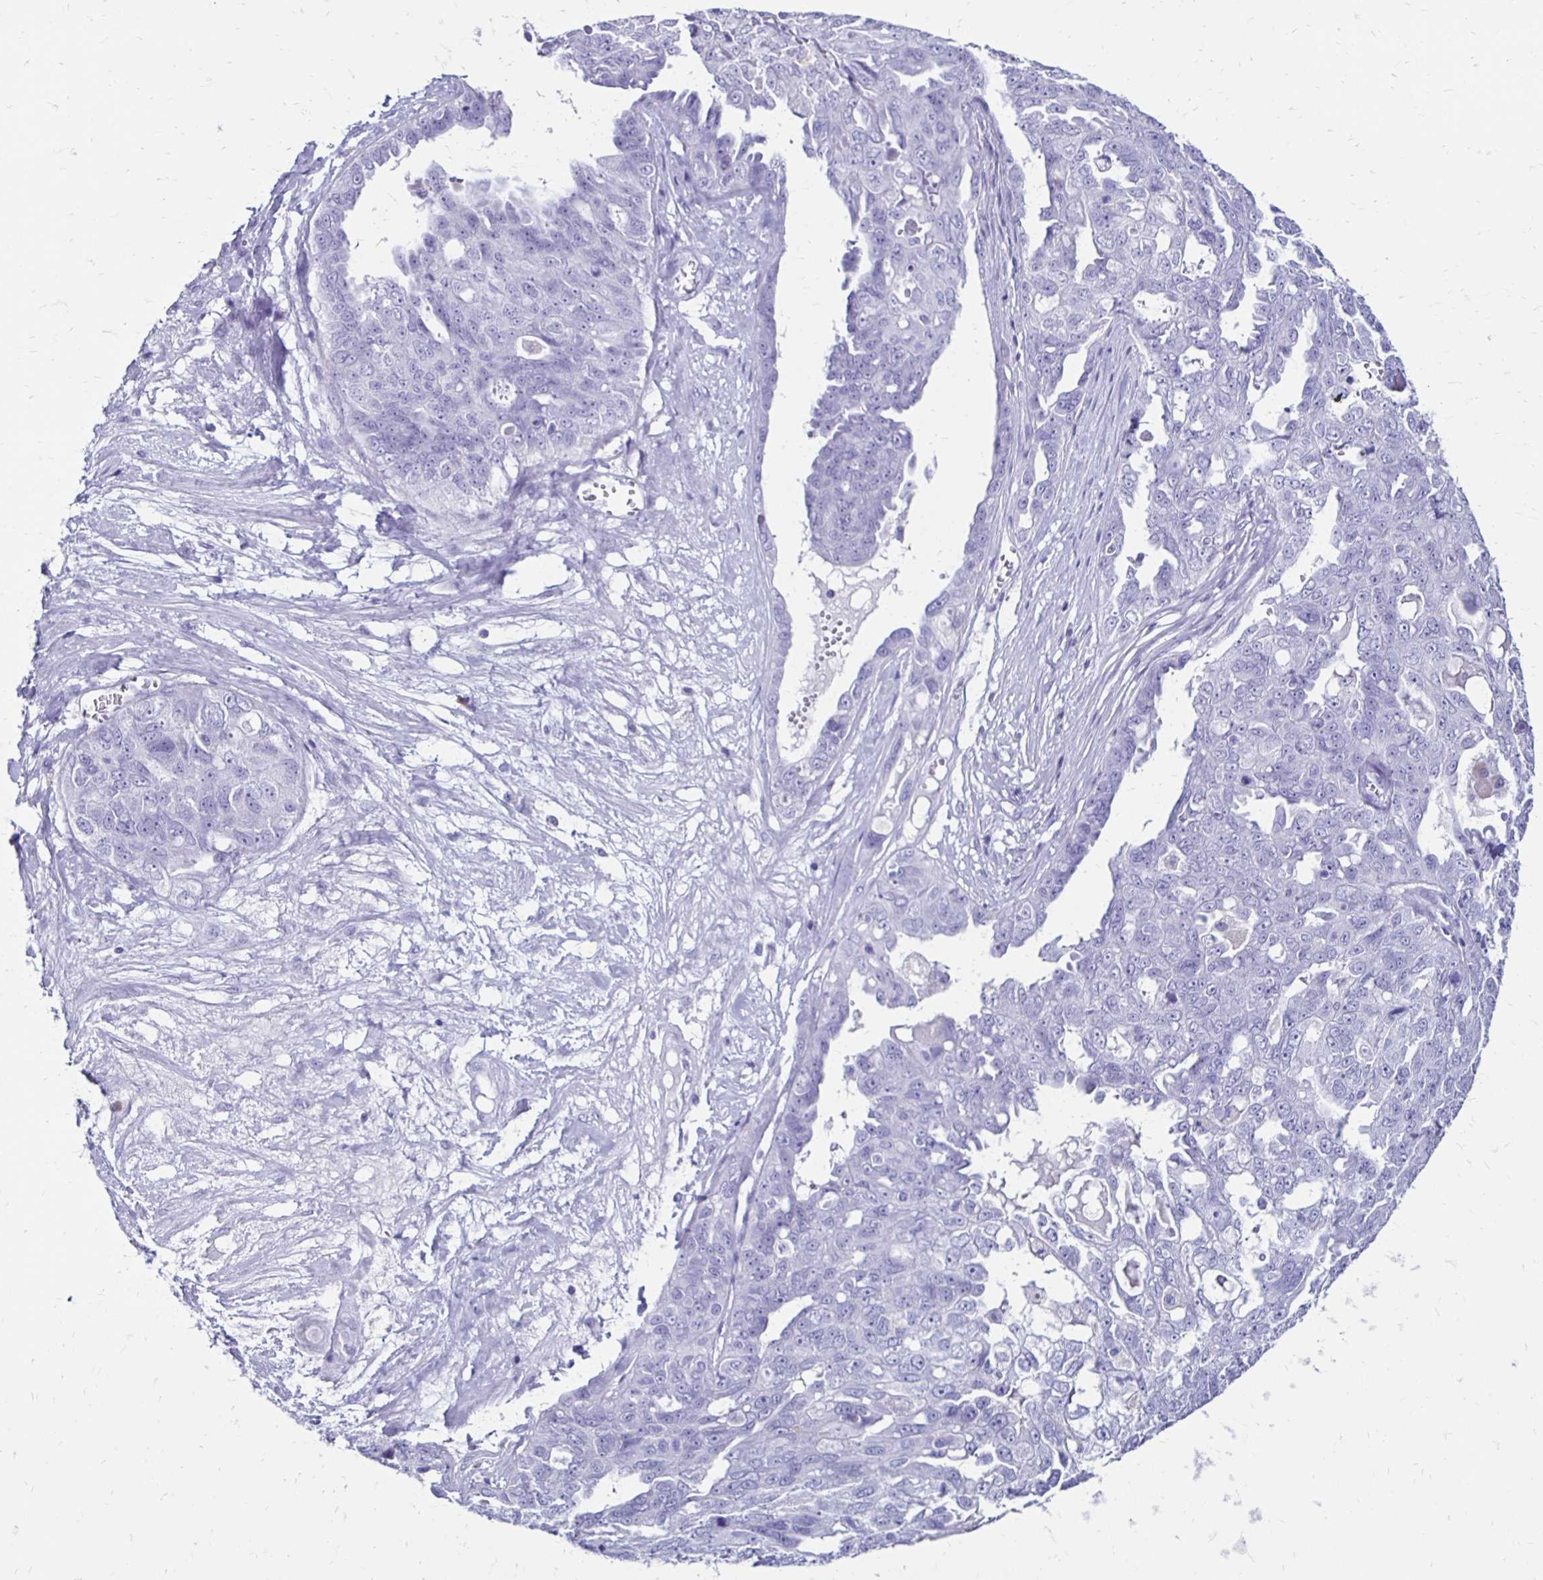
{"staining": {"intensity": "negative", "quantity": "none", "location": "none"}, "tissue": "ovarian cancer", "cell_type": "Tumor cells", "image_type": "cancer", "snomed": [{"axis": "morphology", "description": "Carcinoma, endometroid"}, {"axis": "topography", "description": "Ovary"}], "caption": "Ovarian cancer was stained to show a protein in brown. There is no significant staining in tumor cells.", "gene": "CST5", "patient": {"sex": "female", "age": 70}}